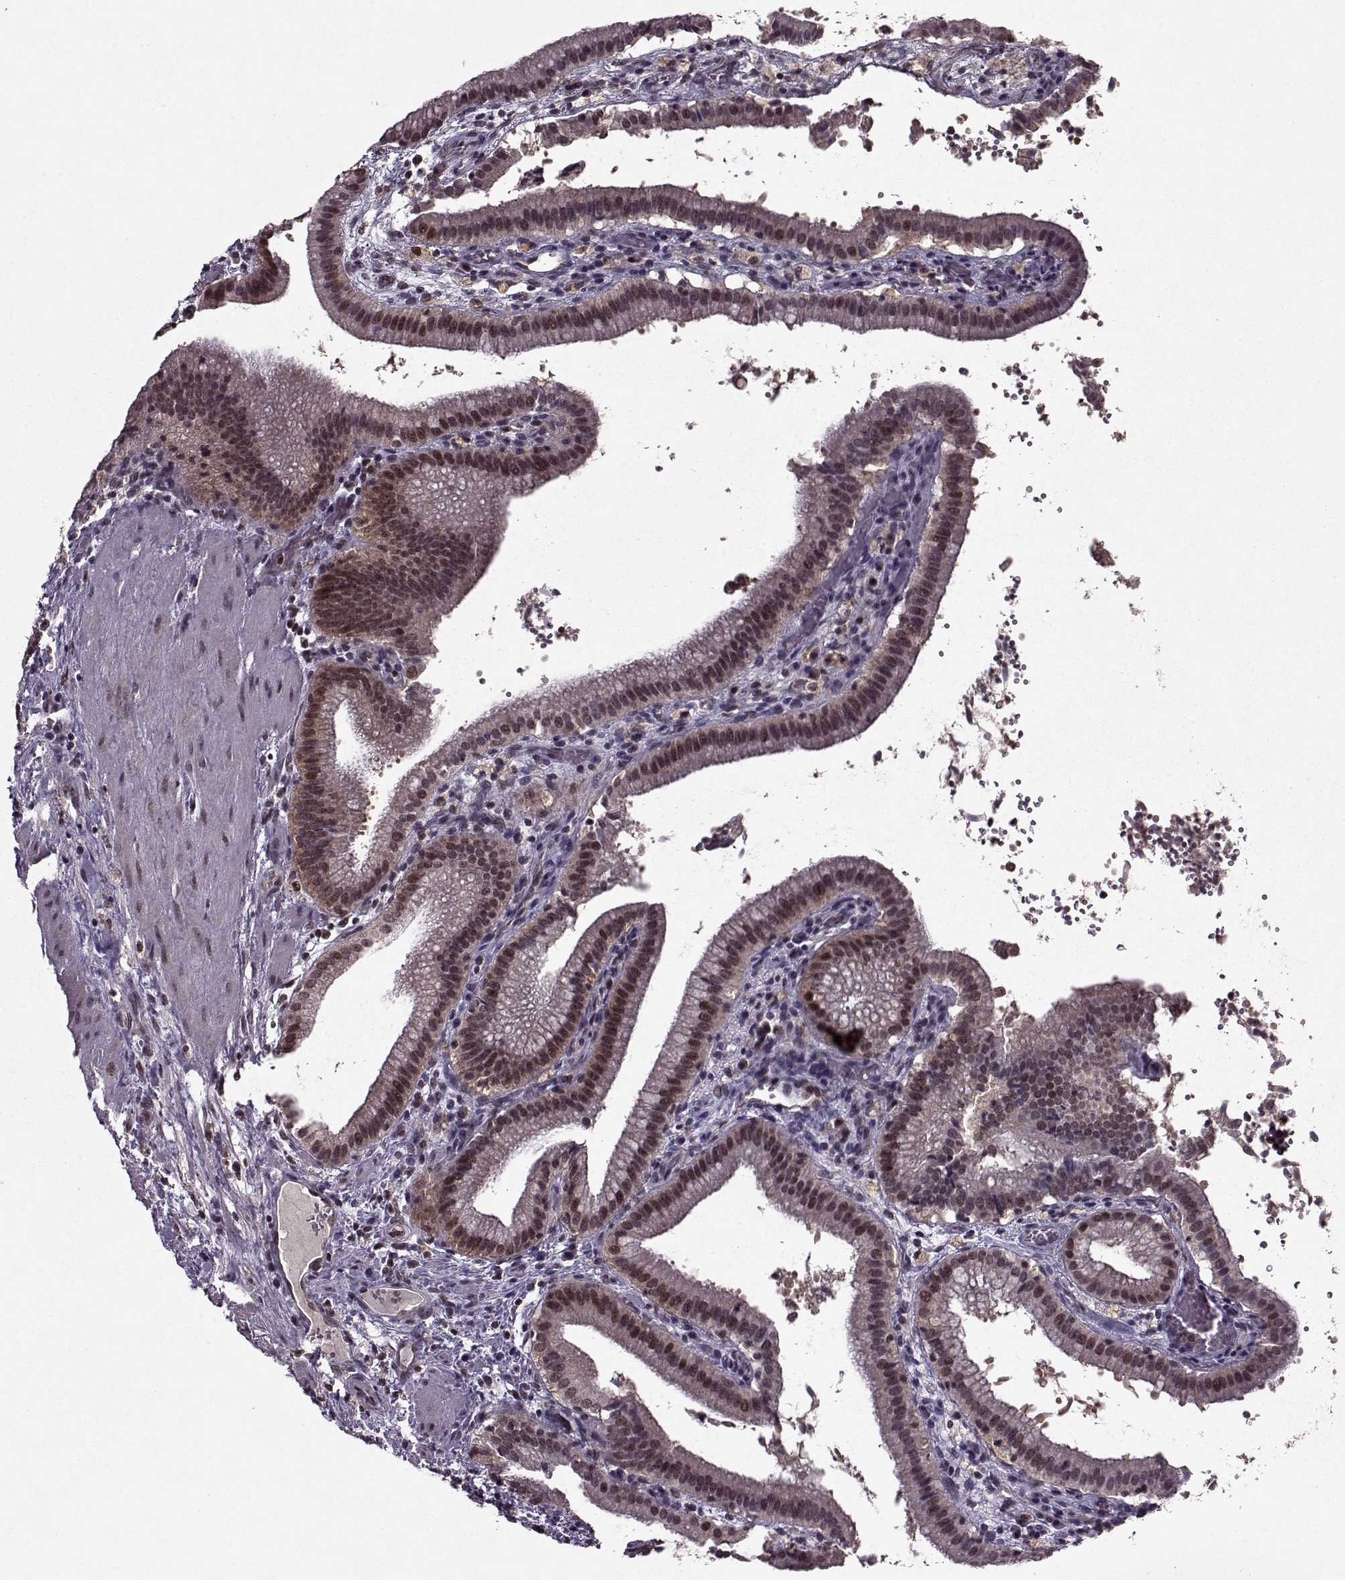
{"staining": {"intensity": "weak", "quantity": ">75%", "location": "nuclear"}, "tissue": "gallbladder", "cell_type": "Glandular cells", "image_type": "normal", "snomed": [{"axis": "morphology", "description": "Normal tissue, NOS"}, {"axis": "topography", "description": "Gallbladder"}], "caption": "This photomicrograph demonstrates unremarkable gallbladder stained with IHC to label a protein in brown. The nuclear of glandular cells show weak positivity for the protein. Nuclei are counter-stained blue.", "gene": "PSMA7", "patient": {"sex": "male", "age": 42}}